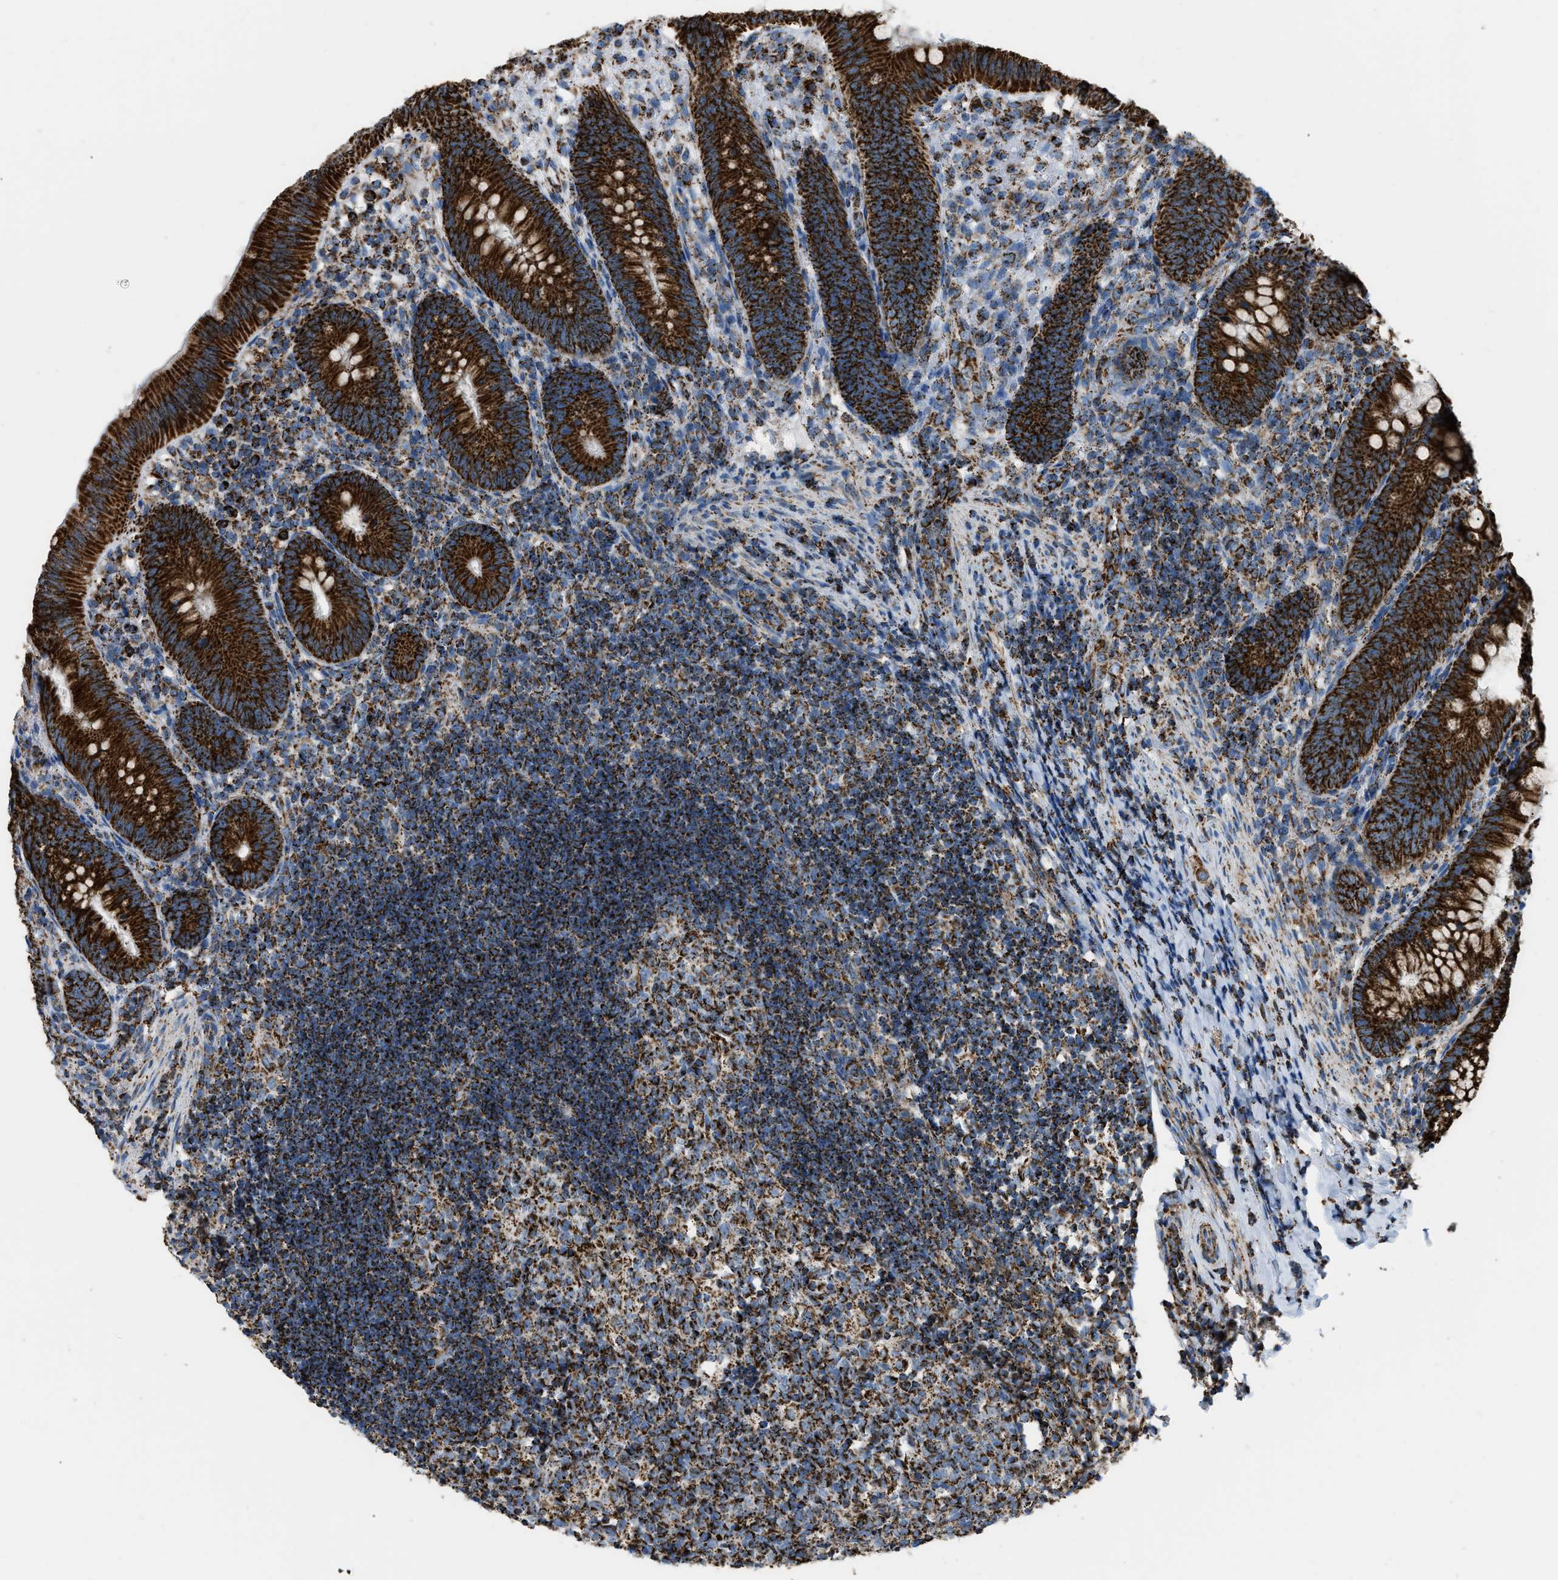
{"staining": {"intensity": "strong", "quantity": ">75%", "location": "cytoplasmic/membranous"}, "tissue": "appendix", "cell_type": "Glandular cells", "image_type": "normal", "snomed": [{"axis": "morphology", "description": "Normal tissue, NOS"}, {"axis": "topography", "description": "Appendix"}], "caption": "Protein analysis of normal appendix reveals strong cytoplasmic/membranous expression in approximately >75% of glandular cells. (DAB (3,3'-diaminobenzidine) IHC with brightfield microscopy, high magnification).", "gene": "ETFB", "patient": {"sex": "male", "age": 1}}